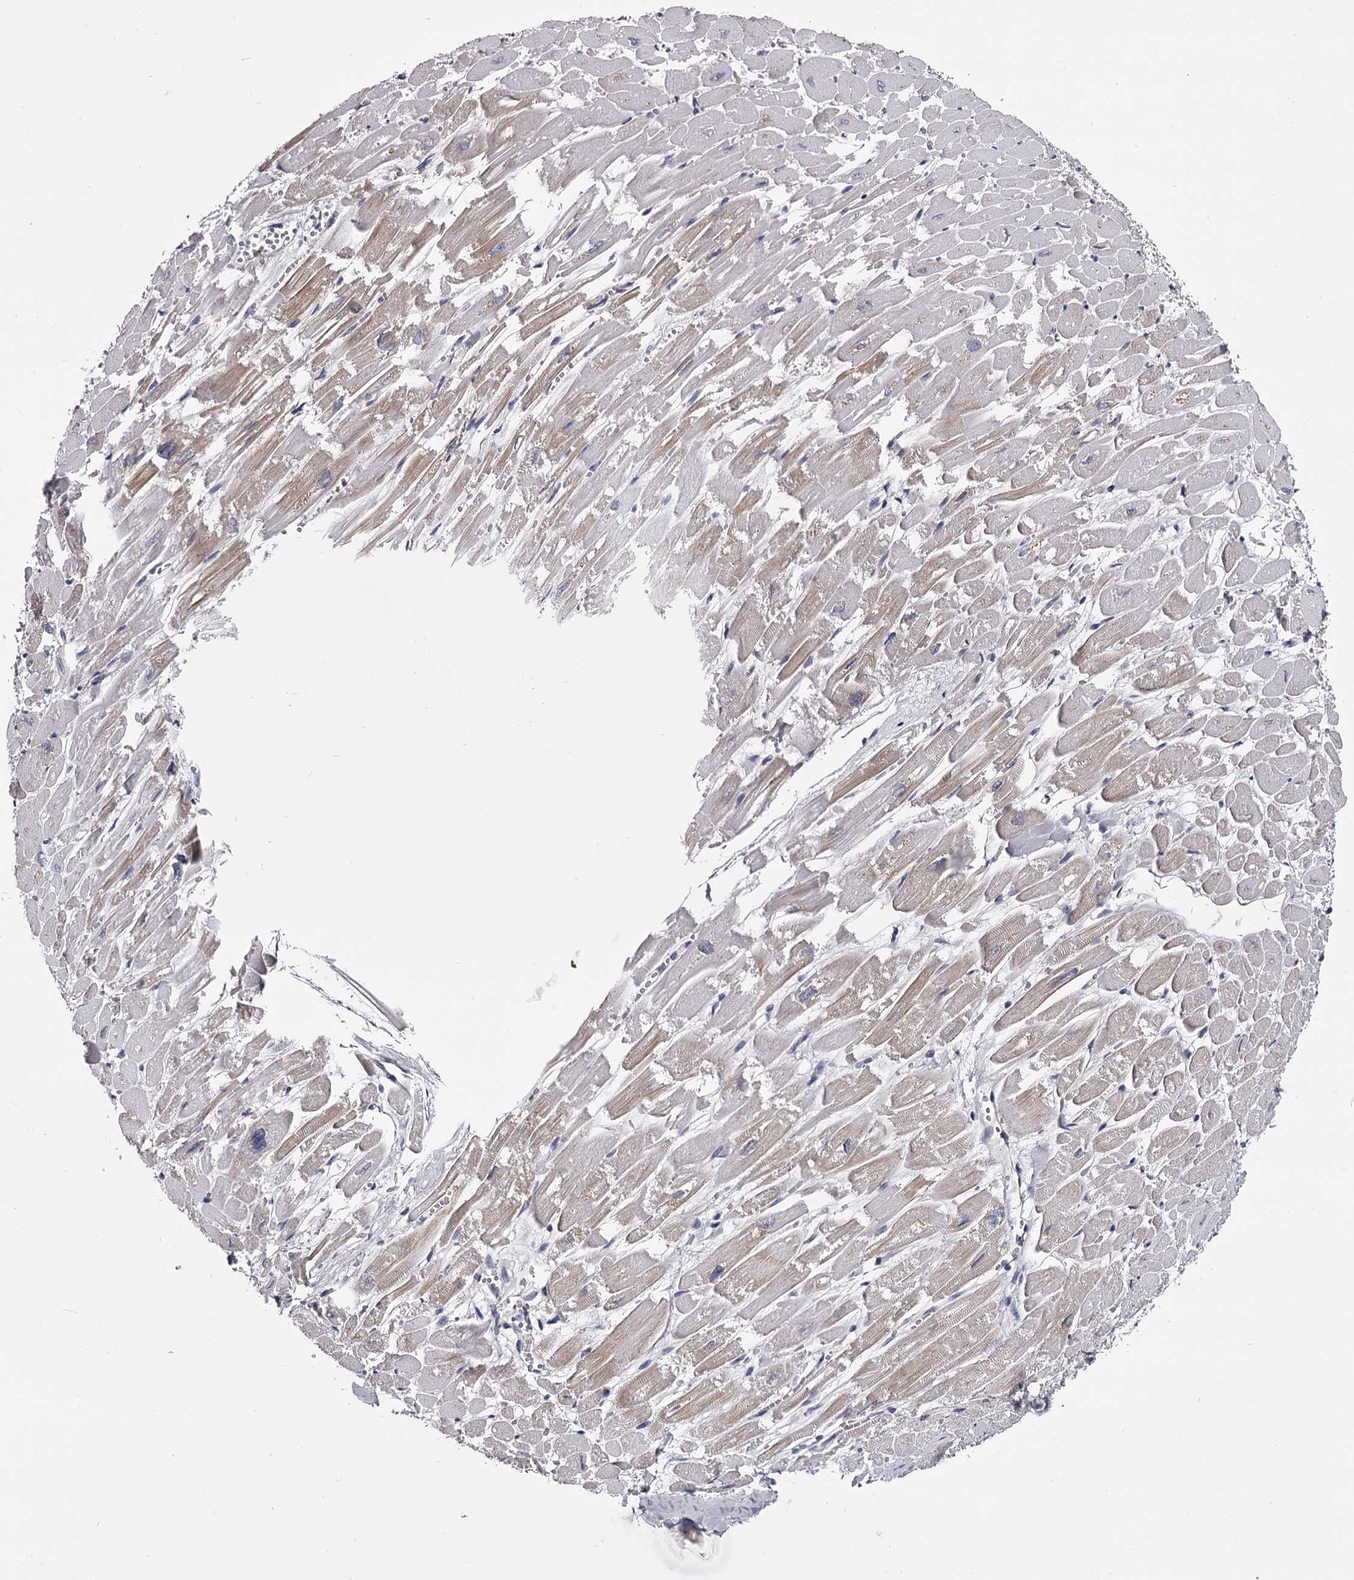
{"staining": {"intensity": "weak", "quantity": "25%-75%", "location": "cytoplasmic/membranous"}, "tissue": "heart muscle", "cell_type": "Cardiomyocytes", "image_type": "normal", "snomed": [{"axis": "morphology", "description": "Normal tissue, NOS"}, {"axis": "topography", "description": "Heart"}], "caption": "IHC of unremarkable human heart muscle exhibits low levels of weak cytoplasmic/membranous expression in about 25%-75% of cardiomyocytes.", "gene": "OVOL2", "patient": {"sex": "male", "age": 54}}